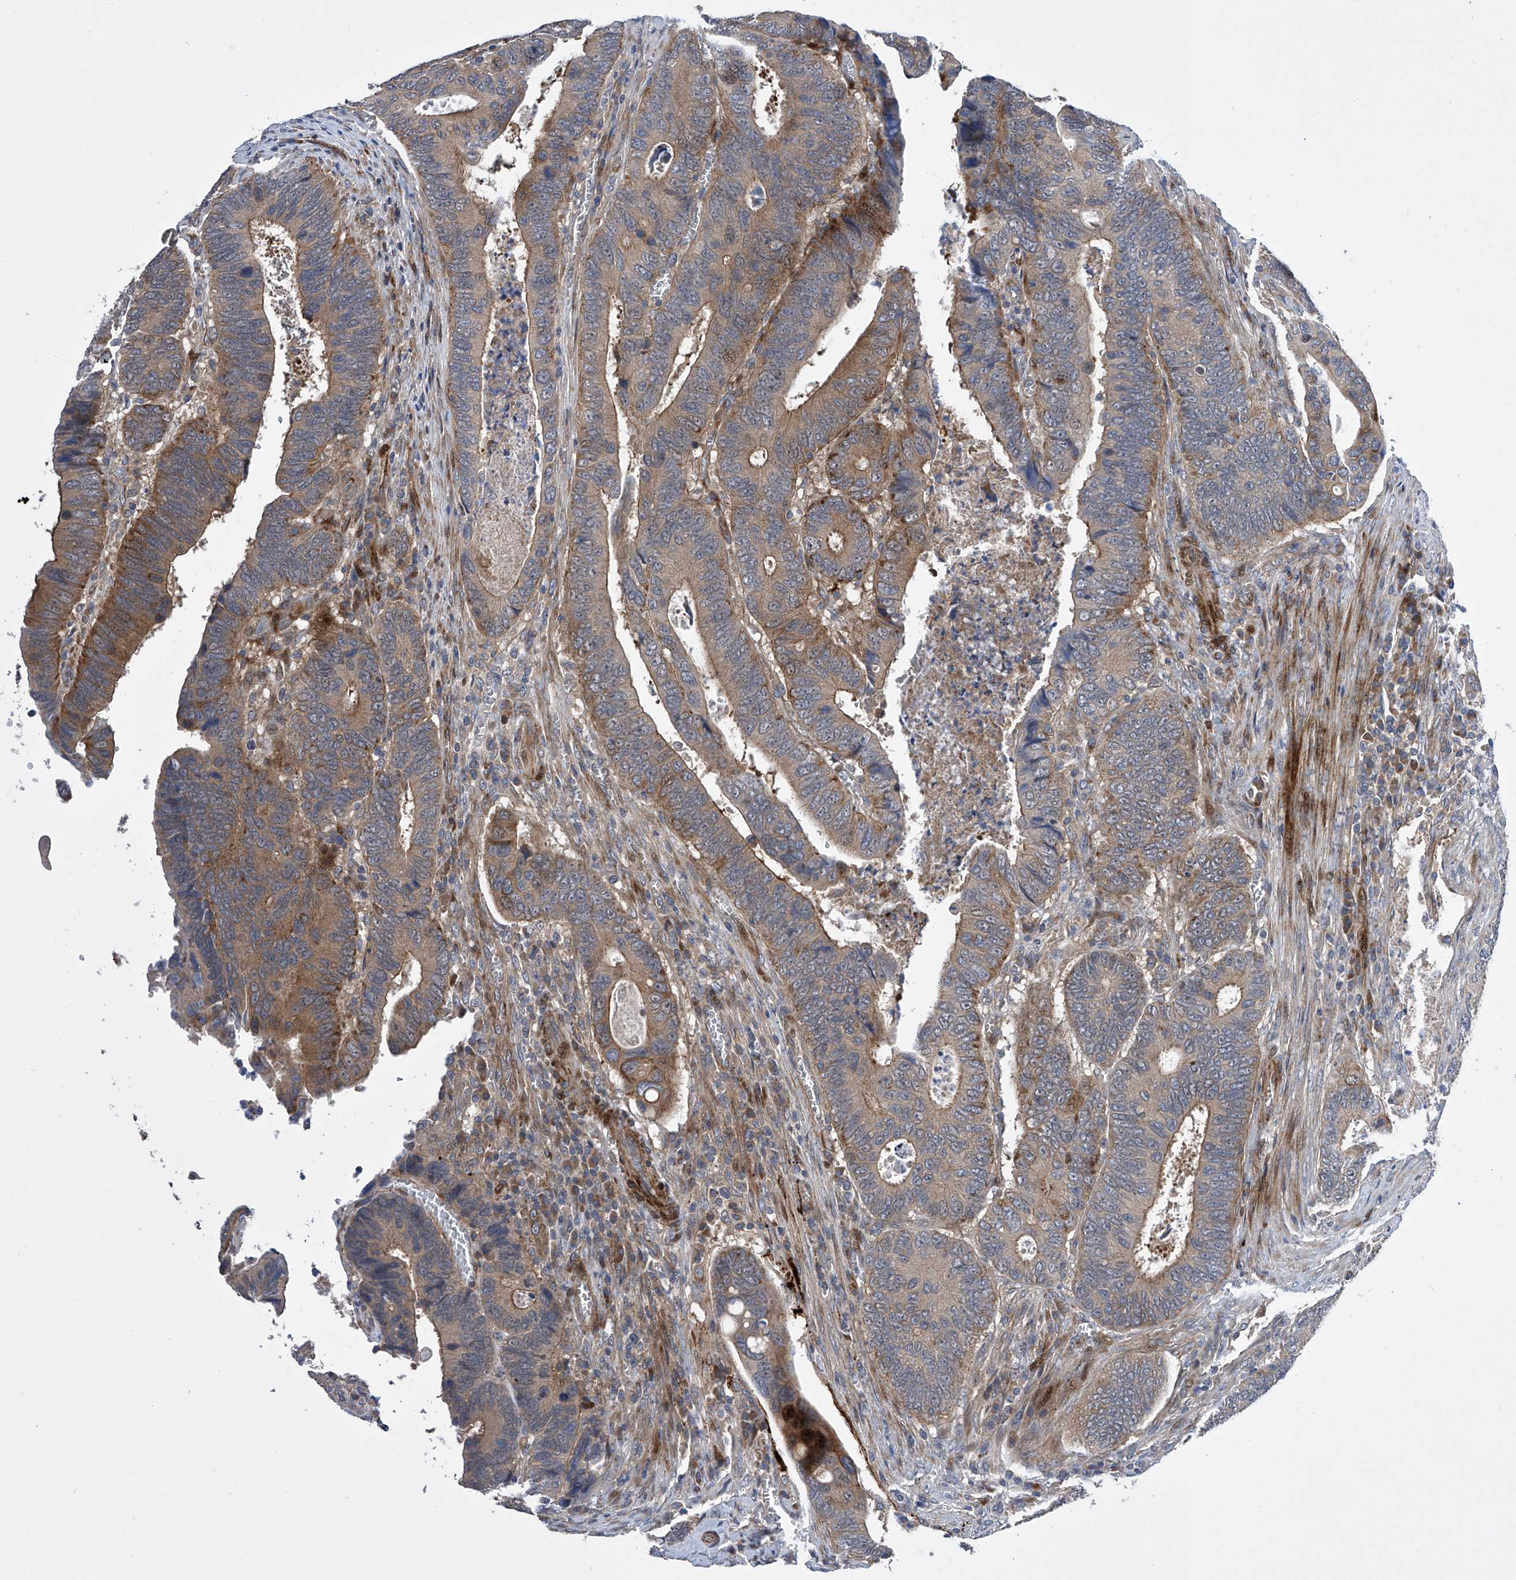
{"staining": {"intensity": "moderate", "quantity": ">75%", "location": "cytoplasmic/membranous"}, "tissue": "colorectal cancer", "cell_type": "Tumor cells", "image_type": "cancer", "snomed": [{"axis": "morphology", "description": "Adenocarcinoma, NOS"}, {"axis": "topography", "description": "Colon"}], "caption": "Brown immunohistochemical staining in human colorectal cancer (adenocarcinoma) reveals moderate cytoplasmic/membranous positivity in about >75% of tumor cells.", "gene": "USF3", "patient": {"sex": "male", "age": 72}}